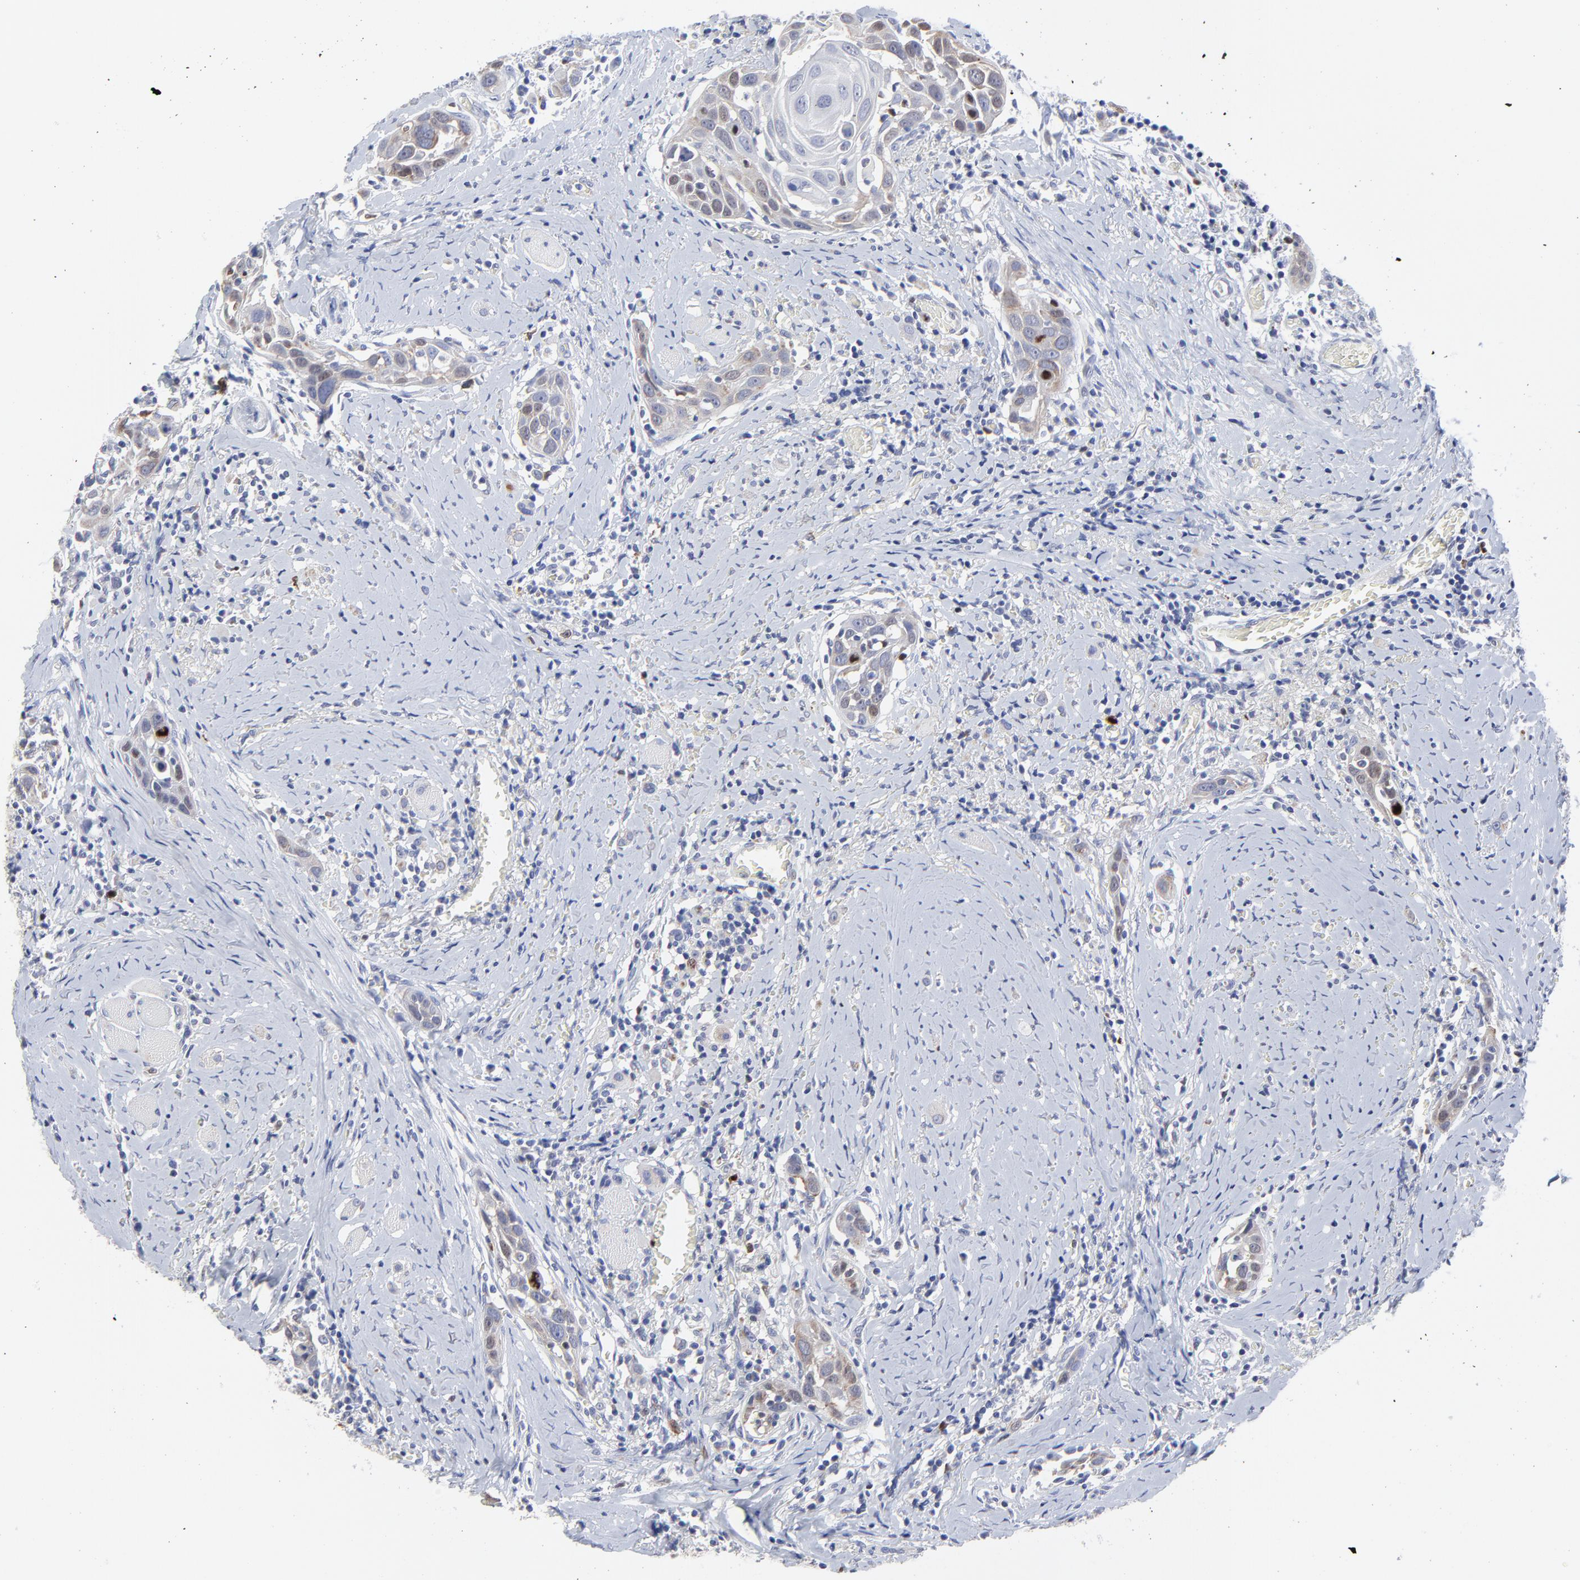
{"staining": {"intensity": "moderate", "quantity": "25%-75%", "location": "cytoplasmic/membranous,nuclear"}, "tissue": "head and neck cancer", "cell_type": "Tumor cells", "image_type": "cancer", "snomed": [{"axis": "morphology", "description": "Squamous cell carcinoma, NOS"}, {"axis": "morphology", "description": "Squamous cell carcinoma, metastatic, NOS"}, {"axis": "topography", "description": "Lymph node"}, {"axis": "topography", "description": "Salivary gland"}, {"axis": "topography", "description": "Head-Neck"}], "caption": "Immunohistochemical staining of human head and neck cancer displays moderate cytoplasmic/membranous and nuclear protein expression in about 25%-75% of tumor cells.", "gene": "NCAPH", "patient": {"sex": "female", "age": 74}}